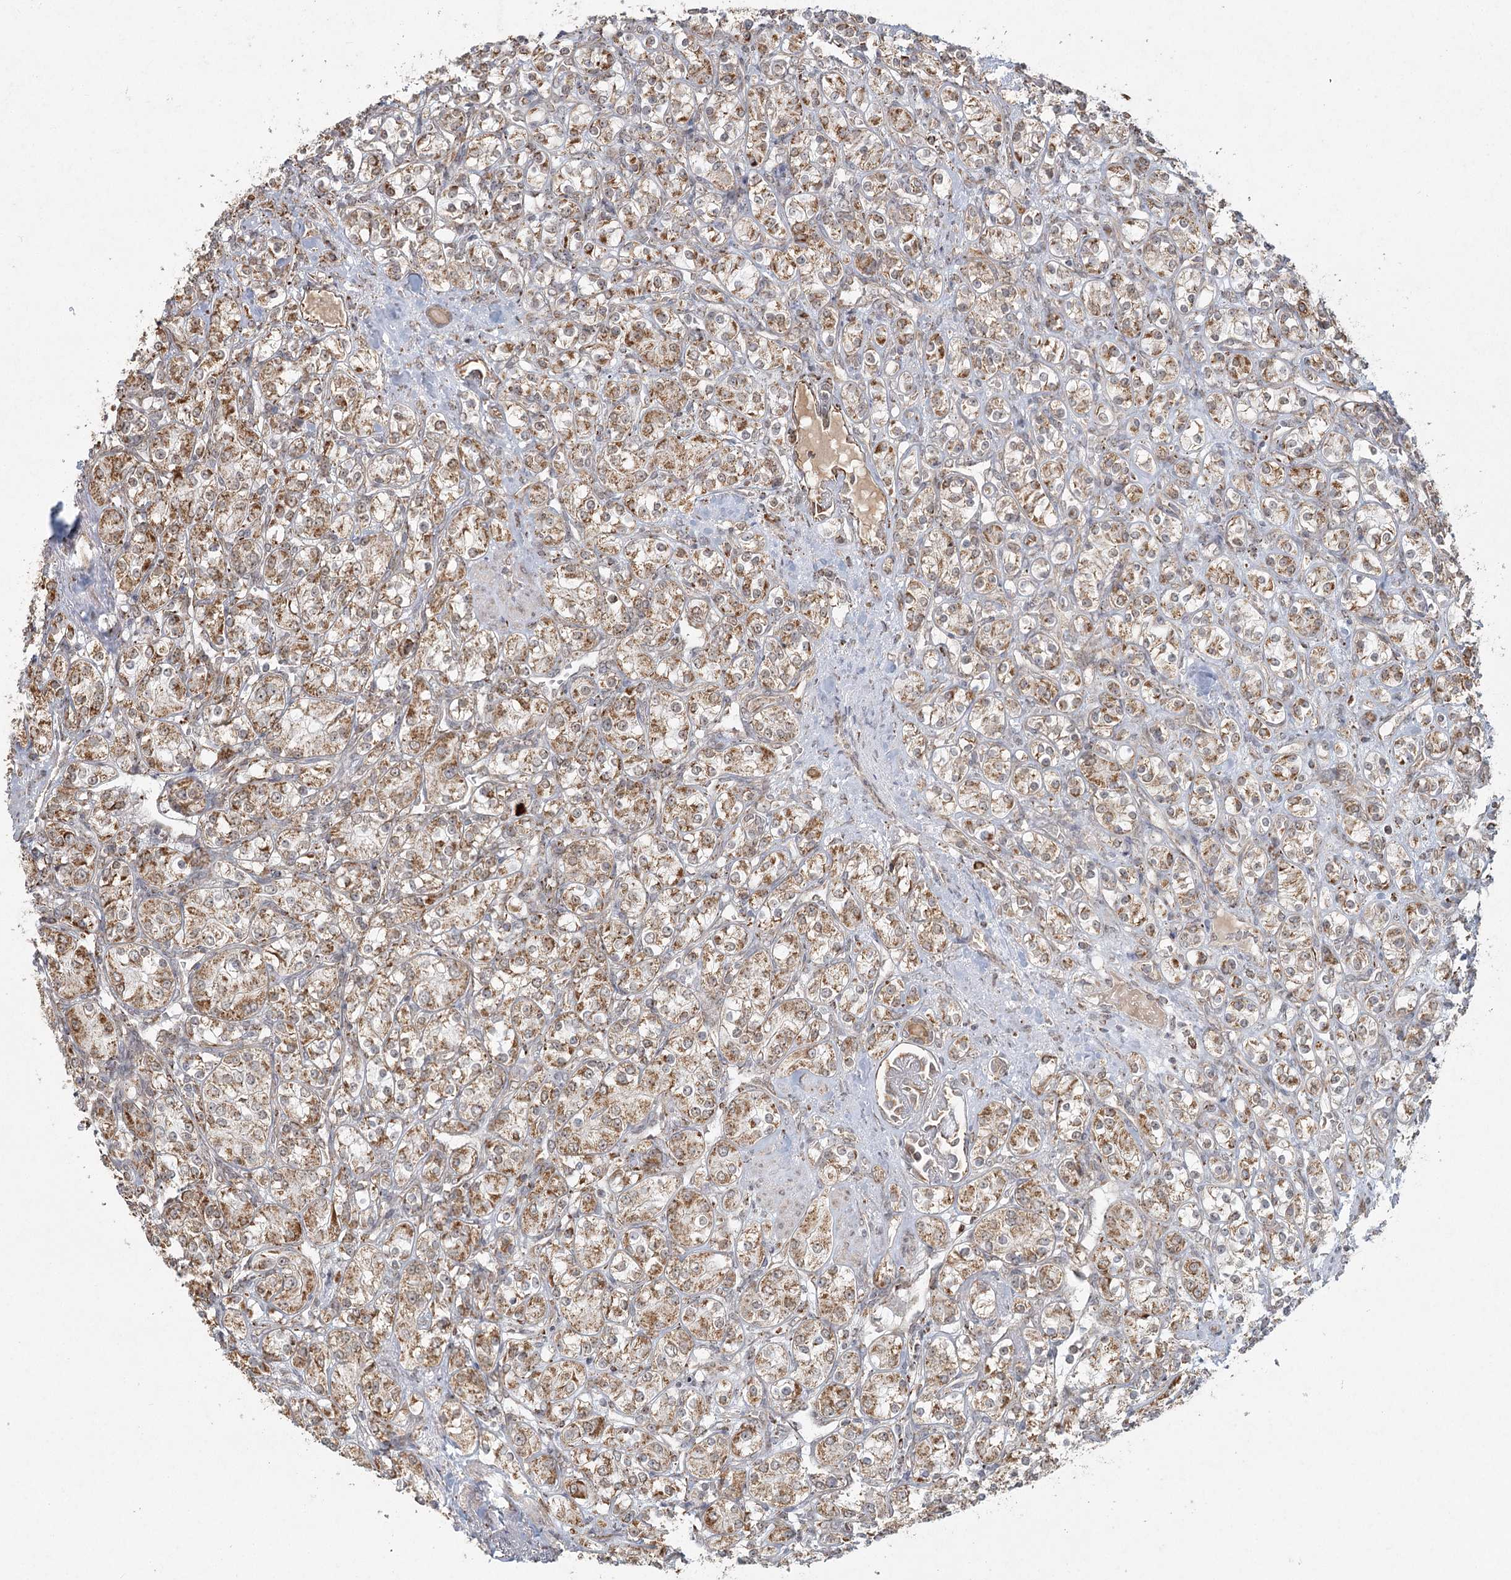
{"staining": {"intensity": "moderate", "quantity": ">75%", "location": "cytoplasmic/membranous"}, "tissue": "renal cancer", "cell_type": "Tumor cells", "image_type": "cancer", "snomed": [{"axis": "morphology", "description": "Adenocarcinoma, NOS"}, {"axis": "topography", "description": "Kidney"}], "caption": "A medium amount of moderate cytoplasmic/membranous expression is present in about >75% of tumor cells in adenocarcinoma (renal) tissue.", "gene": "LACTB", "patient": {"sex": "male", "age": 77}}